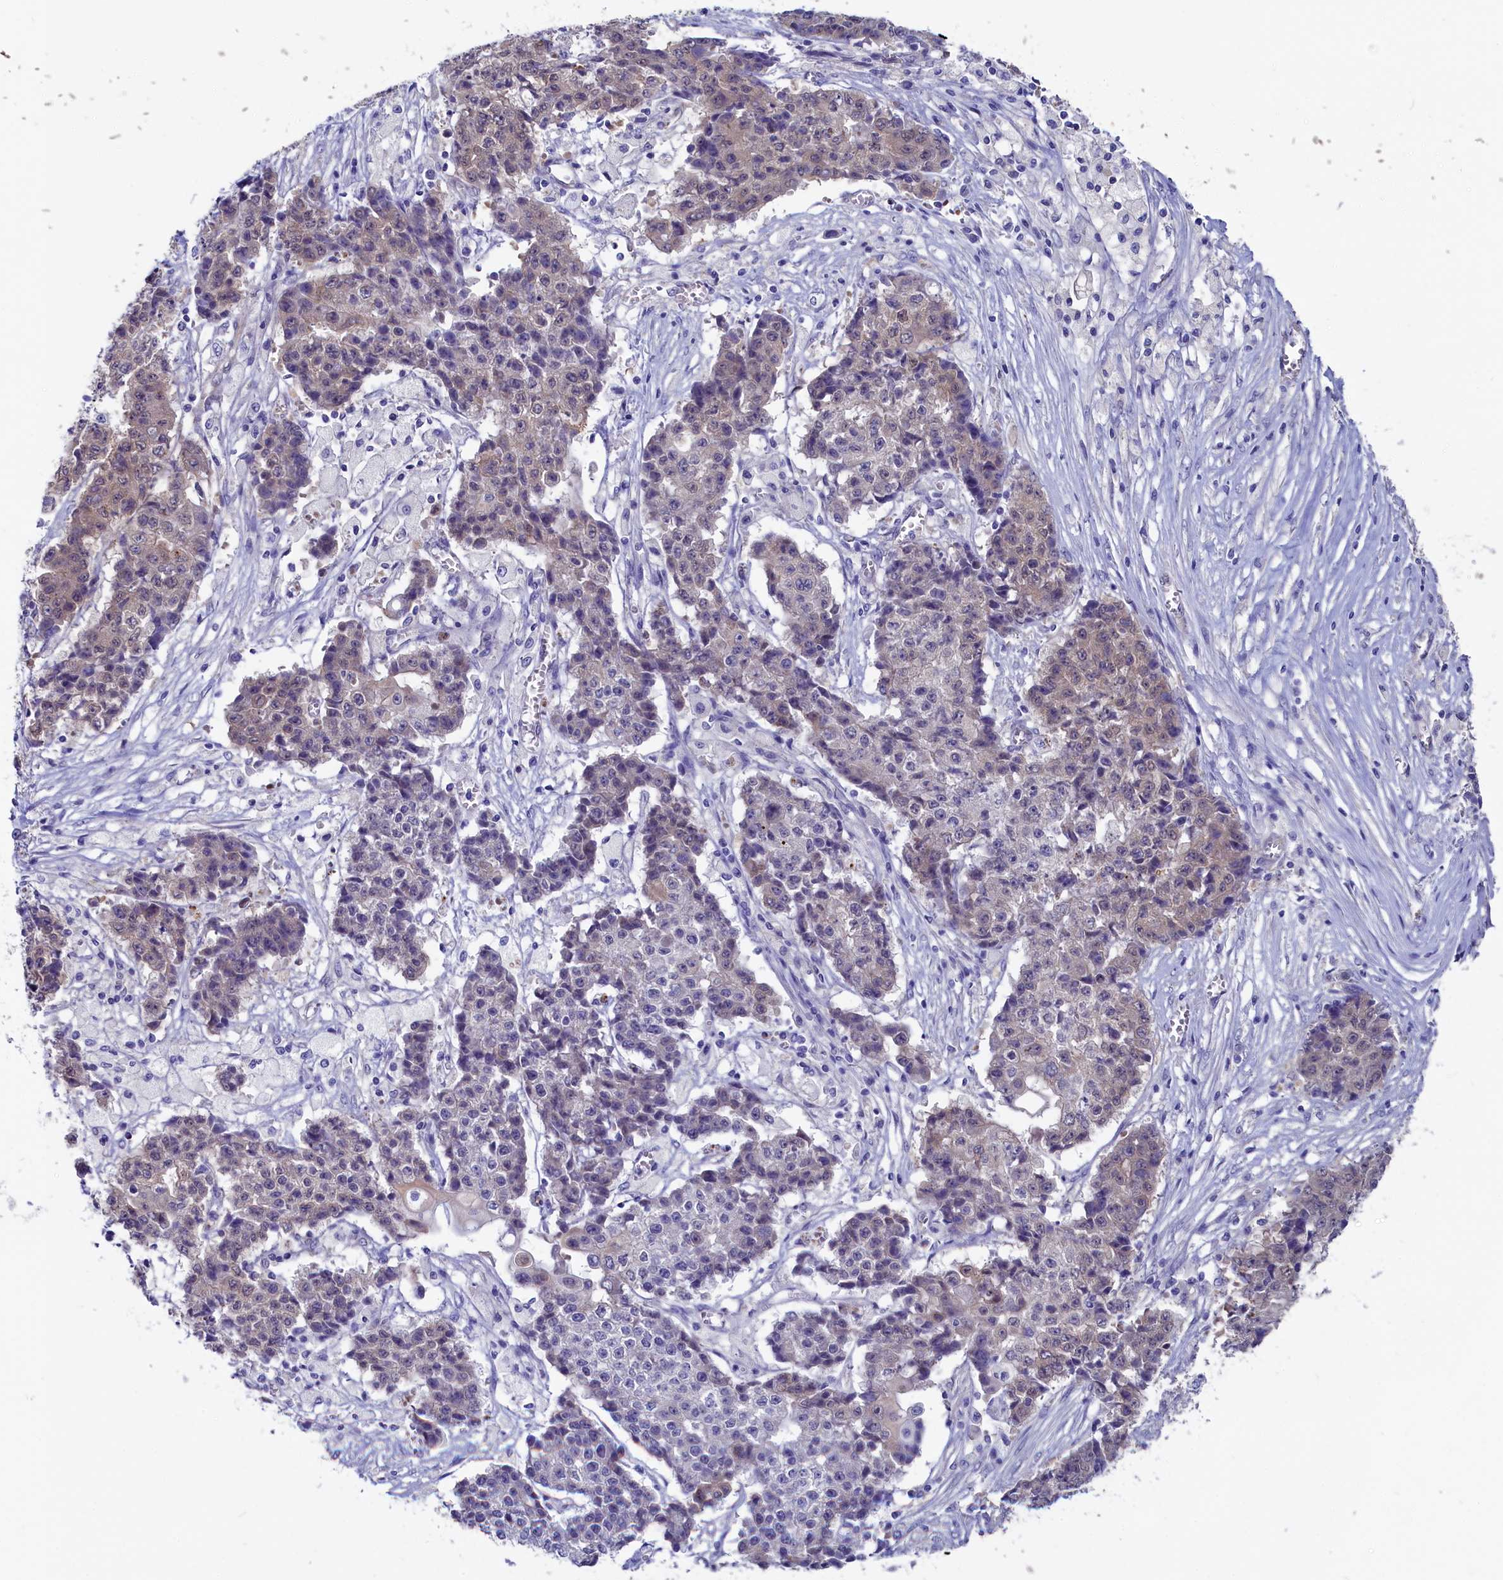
{"staining": {"intensity": "weak", "quantity": "25%-75%", "location": "cytoplasmic/membranous"}, "tissue": "ovarian cancer", "cell_type": "Tumor cells", "image_type": "cancer", "snomed": [{"axis": "morphology", "description": "Carcinoma, endometroid"}, {"axis": "topography", "description": "Ovary"}], "caption": "Weak cytoplasmic/membranous protein positivity is seen in about 25%-75% of tumor cells in ovarian cancer.", "gene": "CIAPIN1", "patient": {"sex": "female", "age": 42}}